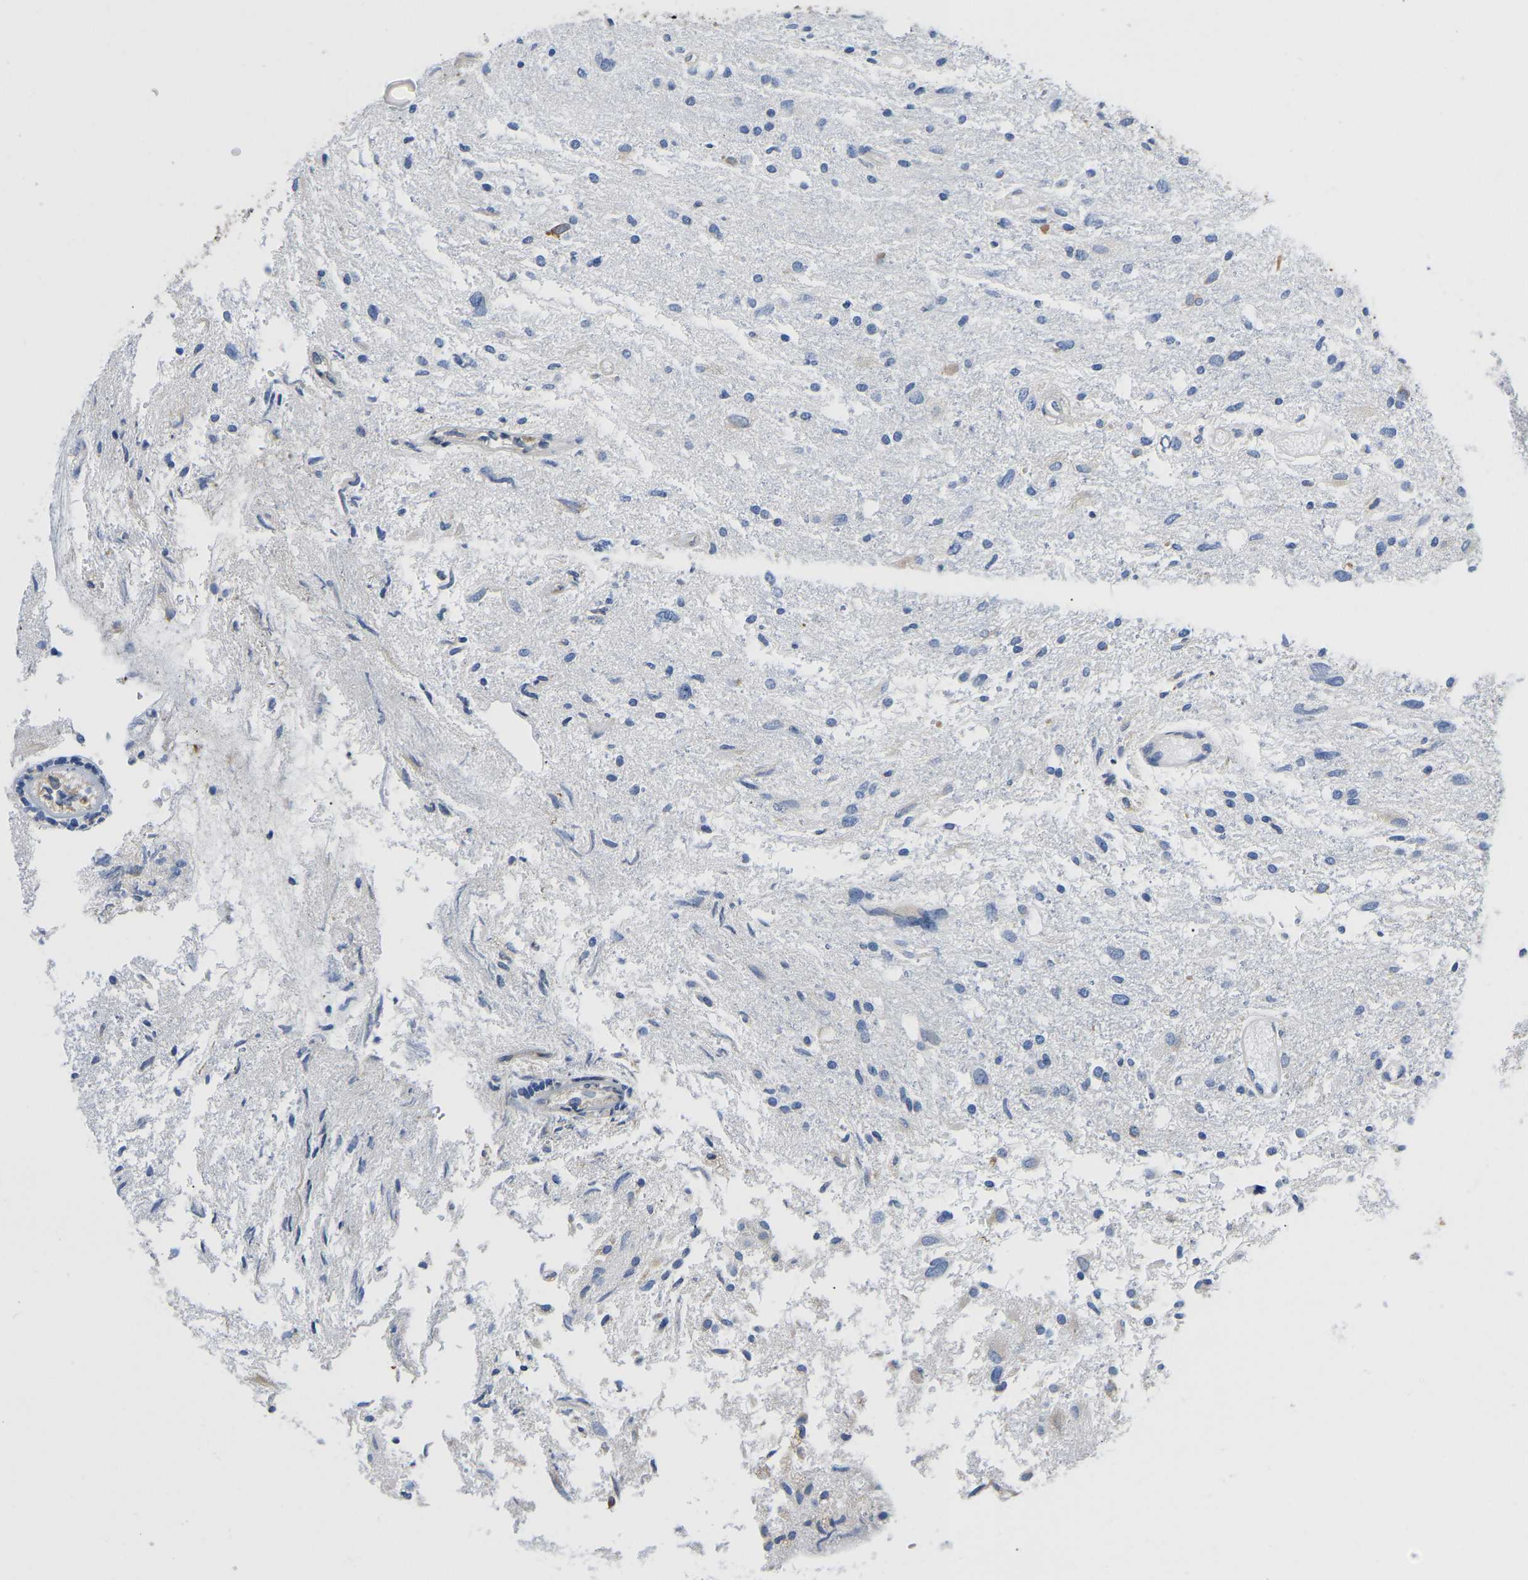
{"staining": {"intensity": "negative", "quantity": "none", "location": "none"}, "tissue": "glioma", "cell_type": "Tumor cells", "image_type": "cancer", "snomed": [{"axis": "morphology", "description": "Glioma, malignant, High grade"}, {"axis": "topography", "description": "Brain"}], "caption": "IHC image of human malignant high-grade glioma stained for a protein (brown), which exhibits no positivity in tumor cells.", "gene": "P4HB", "patient": {"sex": "female", "age": 59}}